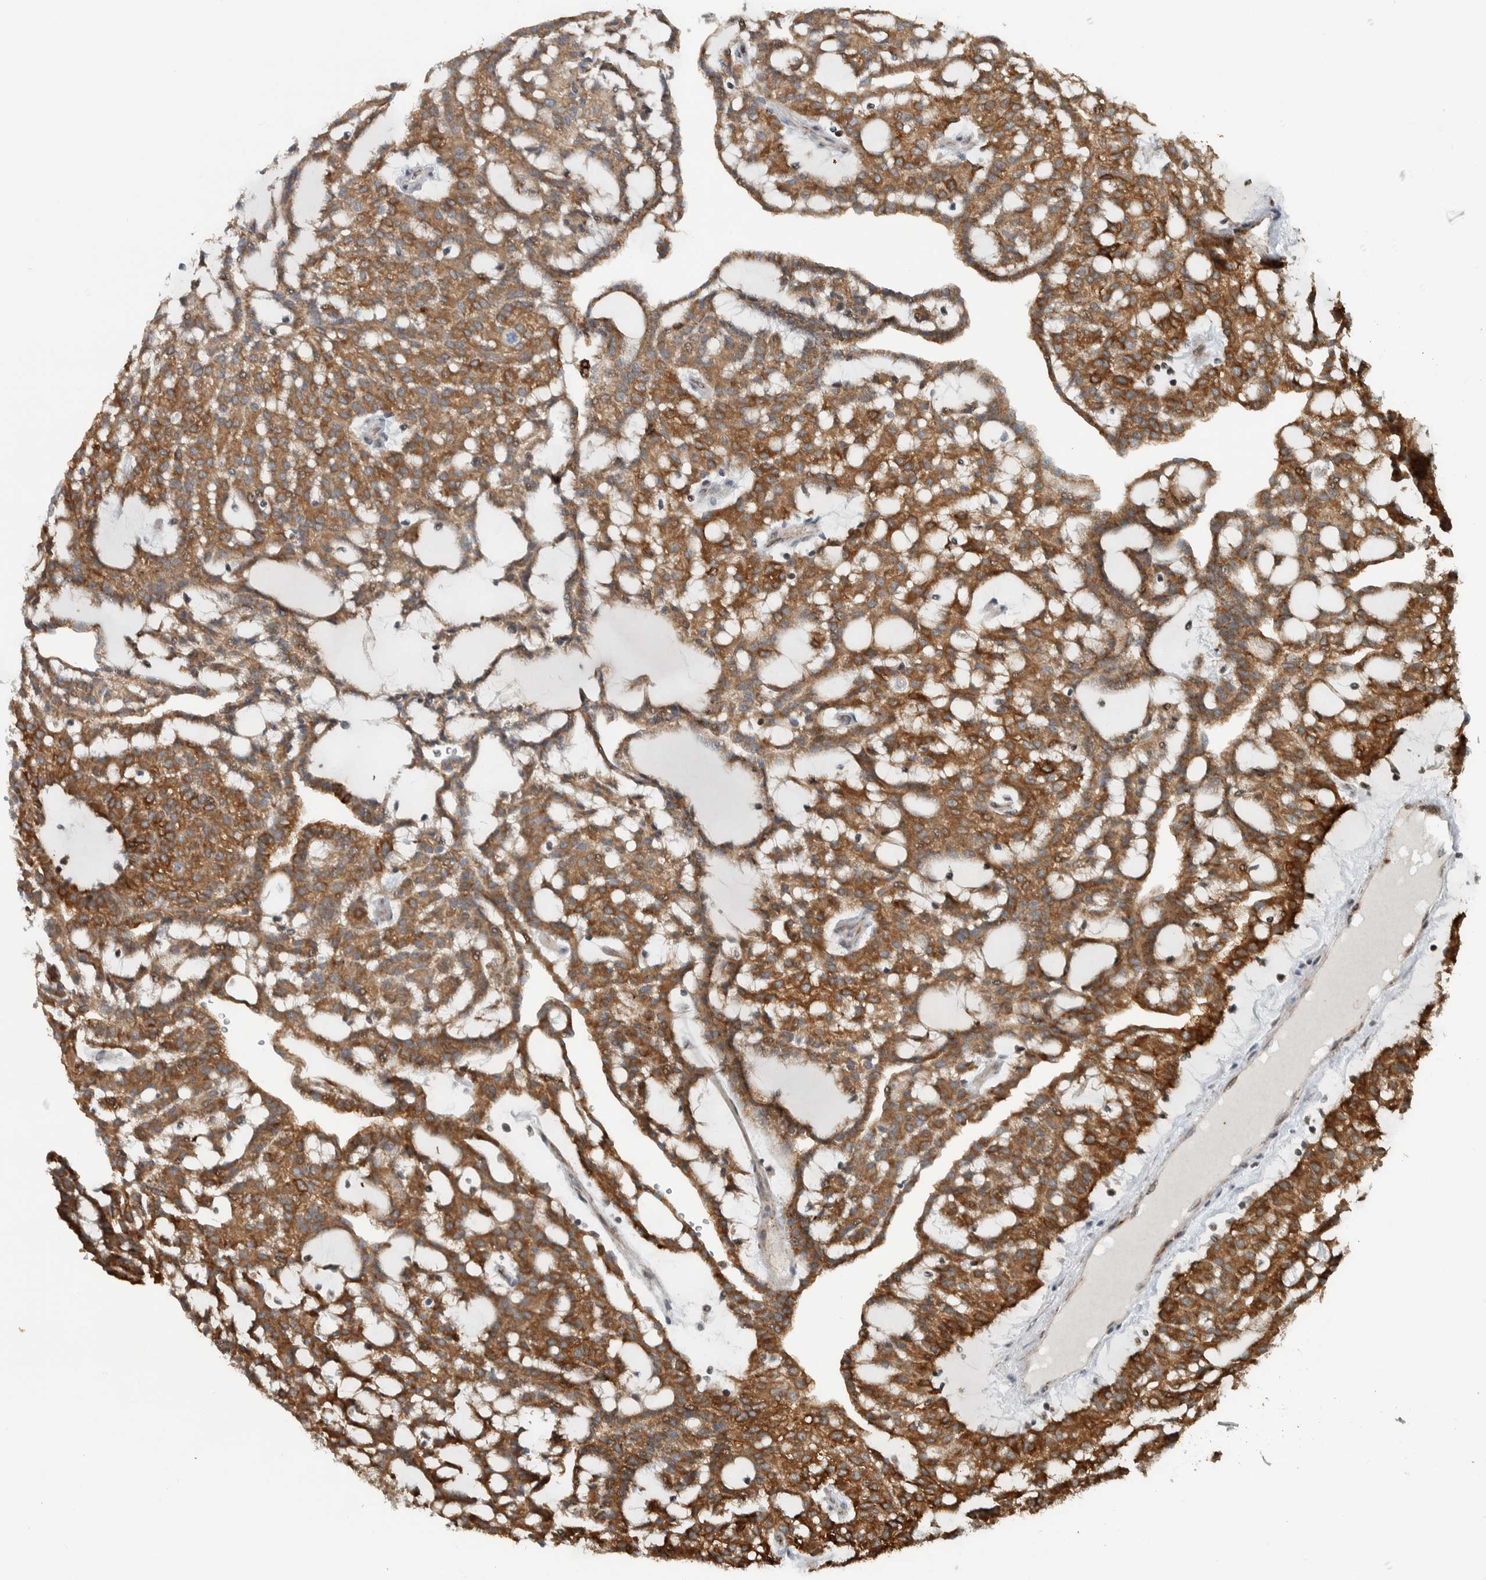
{"staining": {"intensity": "moderate", "quantity": ">75%", "location": "cytoplasmic/membranous"}, "tissue": "renal cancer", "cell_type": "Tumor cells", "image_type": "cancer", "snomed": [{"axis": "morphology", "description": "Adenocarcinoma, NOS"}, {"axis": "topography", "description": "Kidney"}], "caption": "Adenocarcinoma (renal) stained for a protein (brown) reveals moderate cytoplasmic/membranous positive expression in approximately >75% of tumor cells.", "gene": "PPM1K", "patient": {"sex": "male", "age": 63}}